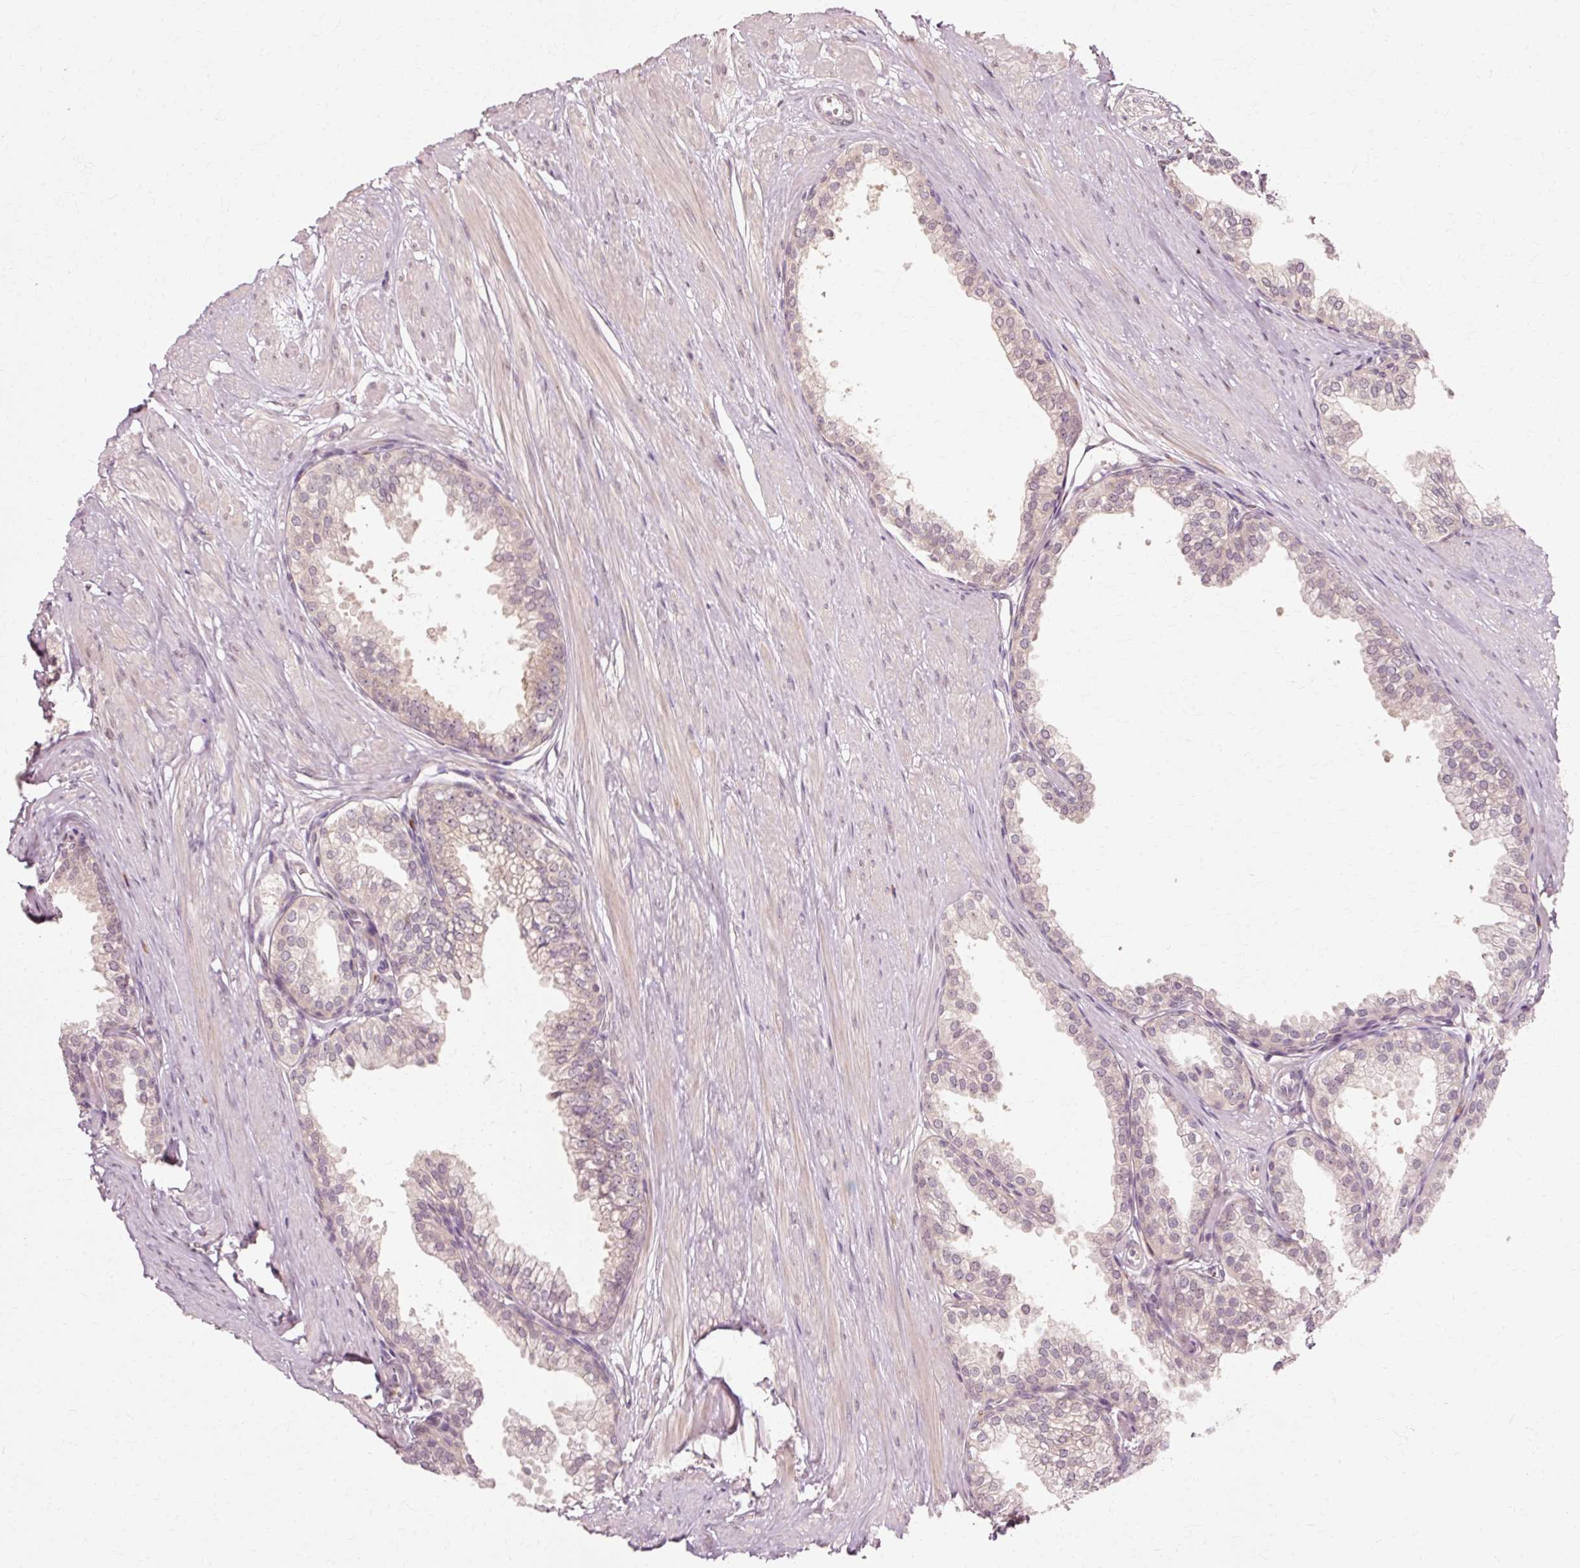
{"staining": {"intensity": "weak", "quantity": "25%-75%", "location": "cytoplasmic/membranous"}, "tissue": "prostate", "cell_type": "Glandular cells", "image_type": "normal", "snomed": [{"axis": "morphology", "description": "Normal tissue, NOS"}, {"axis": "topography", "description": "Prostate"}, {"axis": "topography", "description": "Peripheral nerve tissue"}], "caption": "Glandular cells demonstrate weak cytoplasmic/membranous expression in about 25%-75% of cells in unremarkable prostate. (DAB = brown stain, brightfield microscopy at high magnification).", "gene": "RGPD5", "patient": {"sex": "male", "age": 55}}